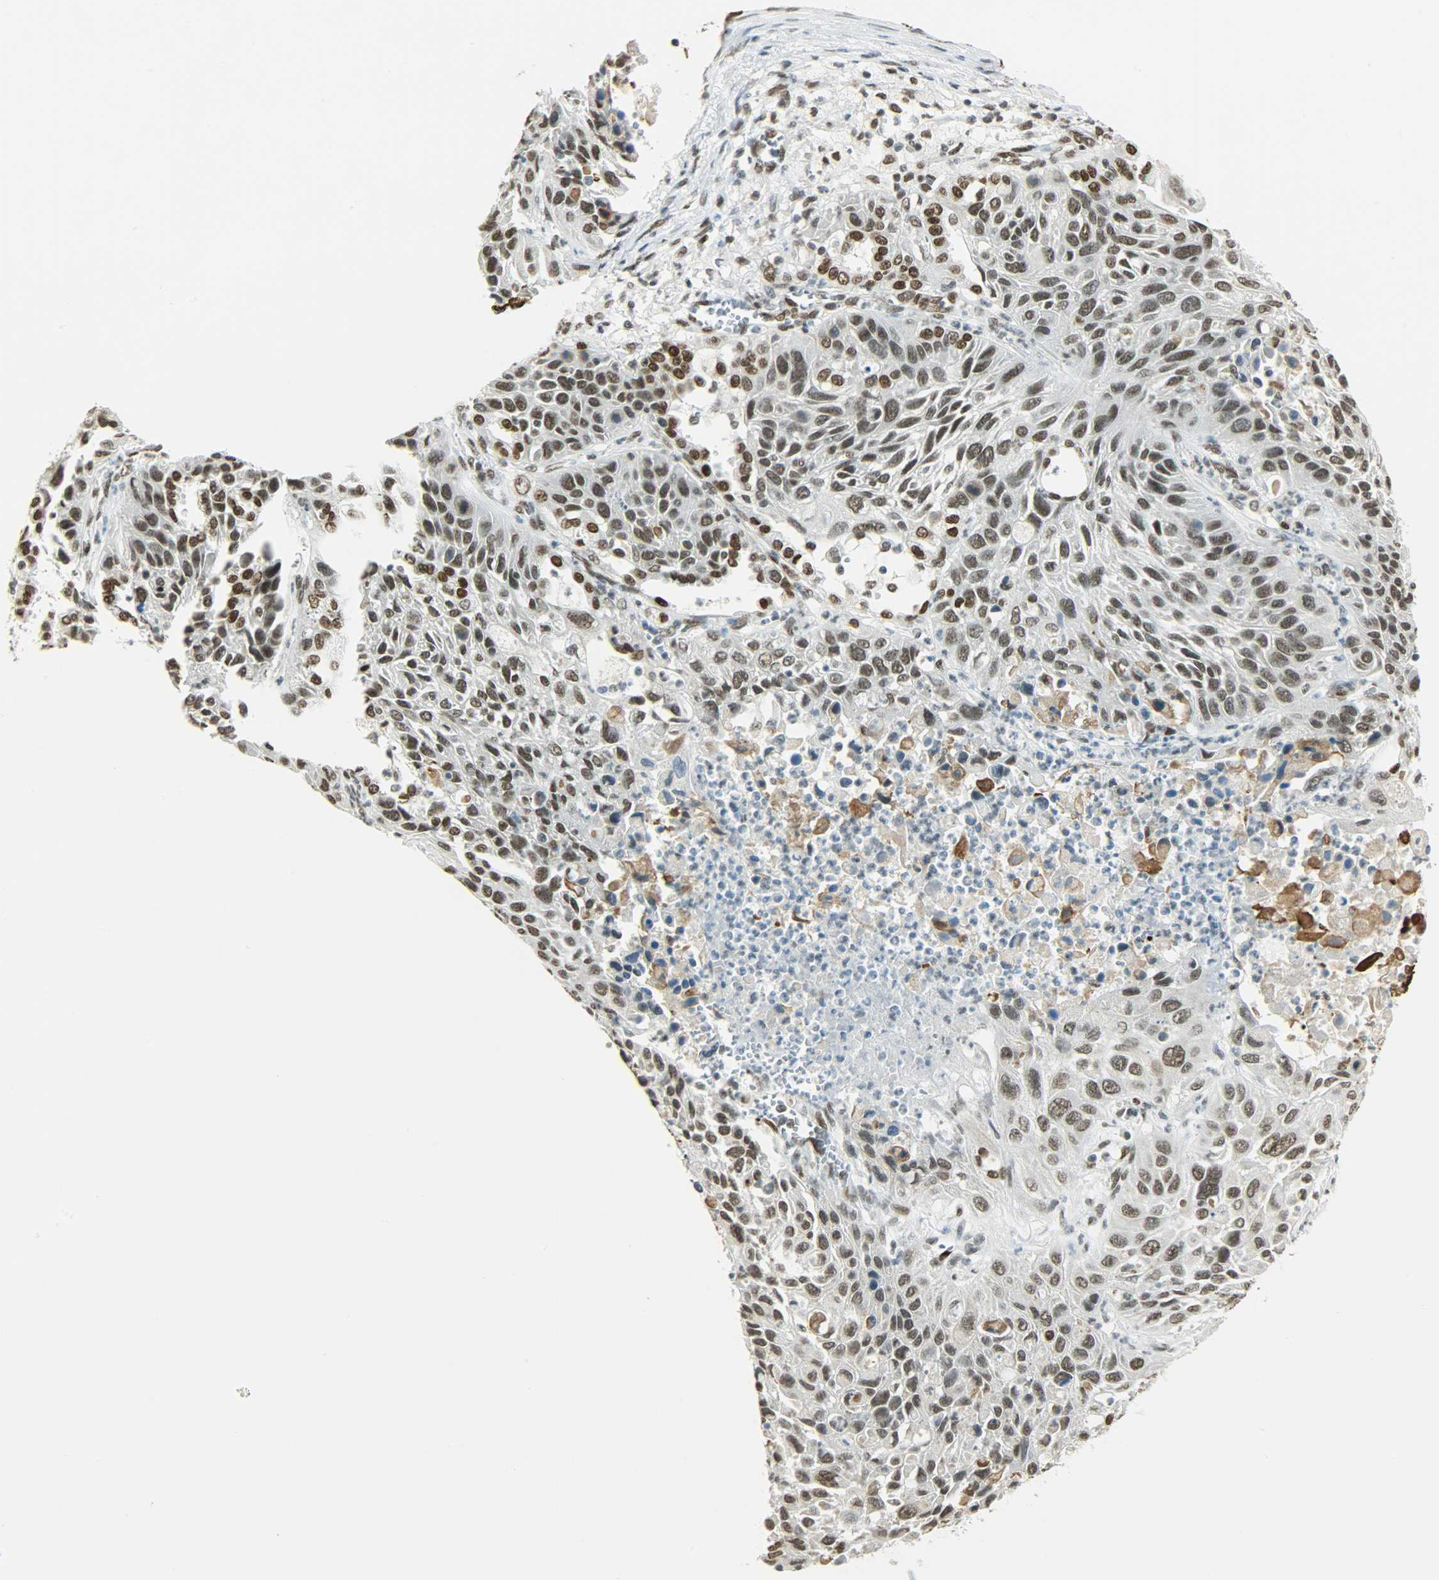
{"staining": {"intensity": "strong", "quantity": ">75%", "location": "nuclear"}, "tissue": "lung cancer", "cell_type": "Tumor cells", "image_type": "cancer", "snomed": [{"axis": "morphology", "description": "Squamous cell carcinoma, NOS"}, {"axis": "topography", "description": "Lung"}], "caption": "Human lung cancer (squamous cell carcinoma) stained with a brown dye demonstrates strong nuclear positive expression in about >75% of tumor cells.", "gene": "MYEF2", "patient": {"sex": "female", "age": 76}}